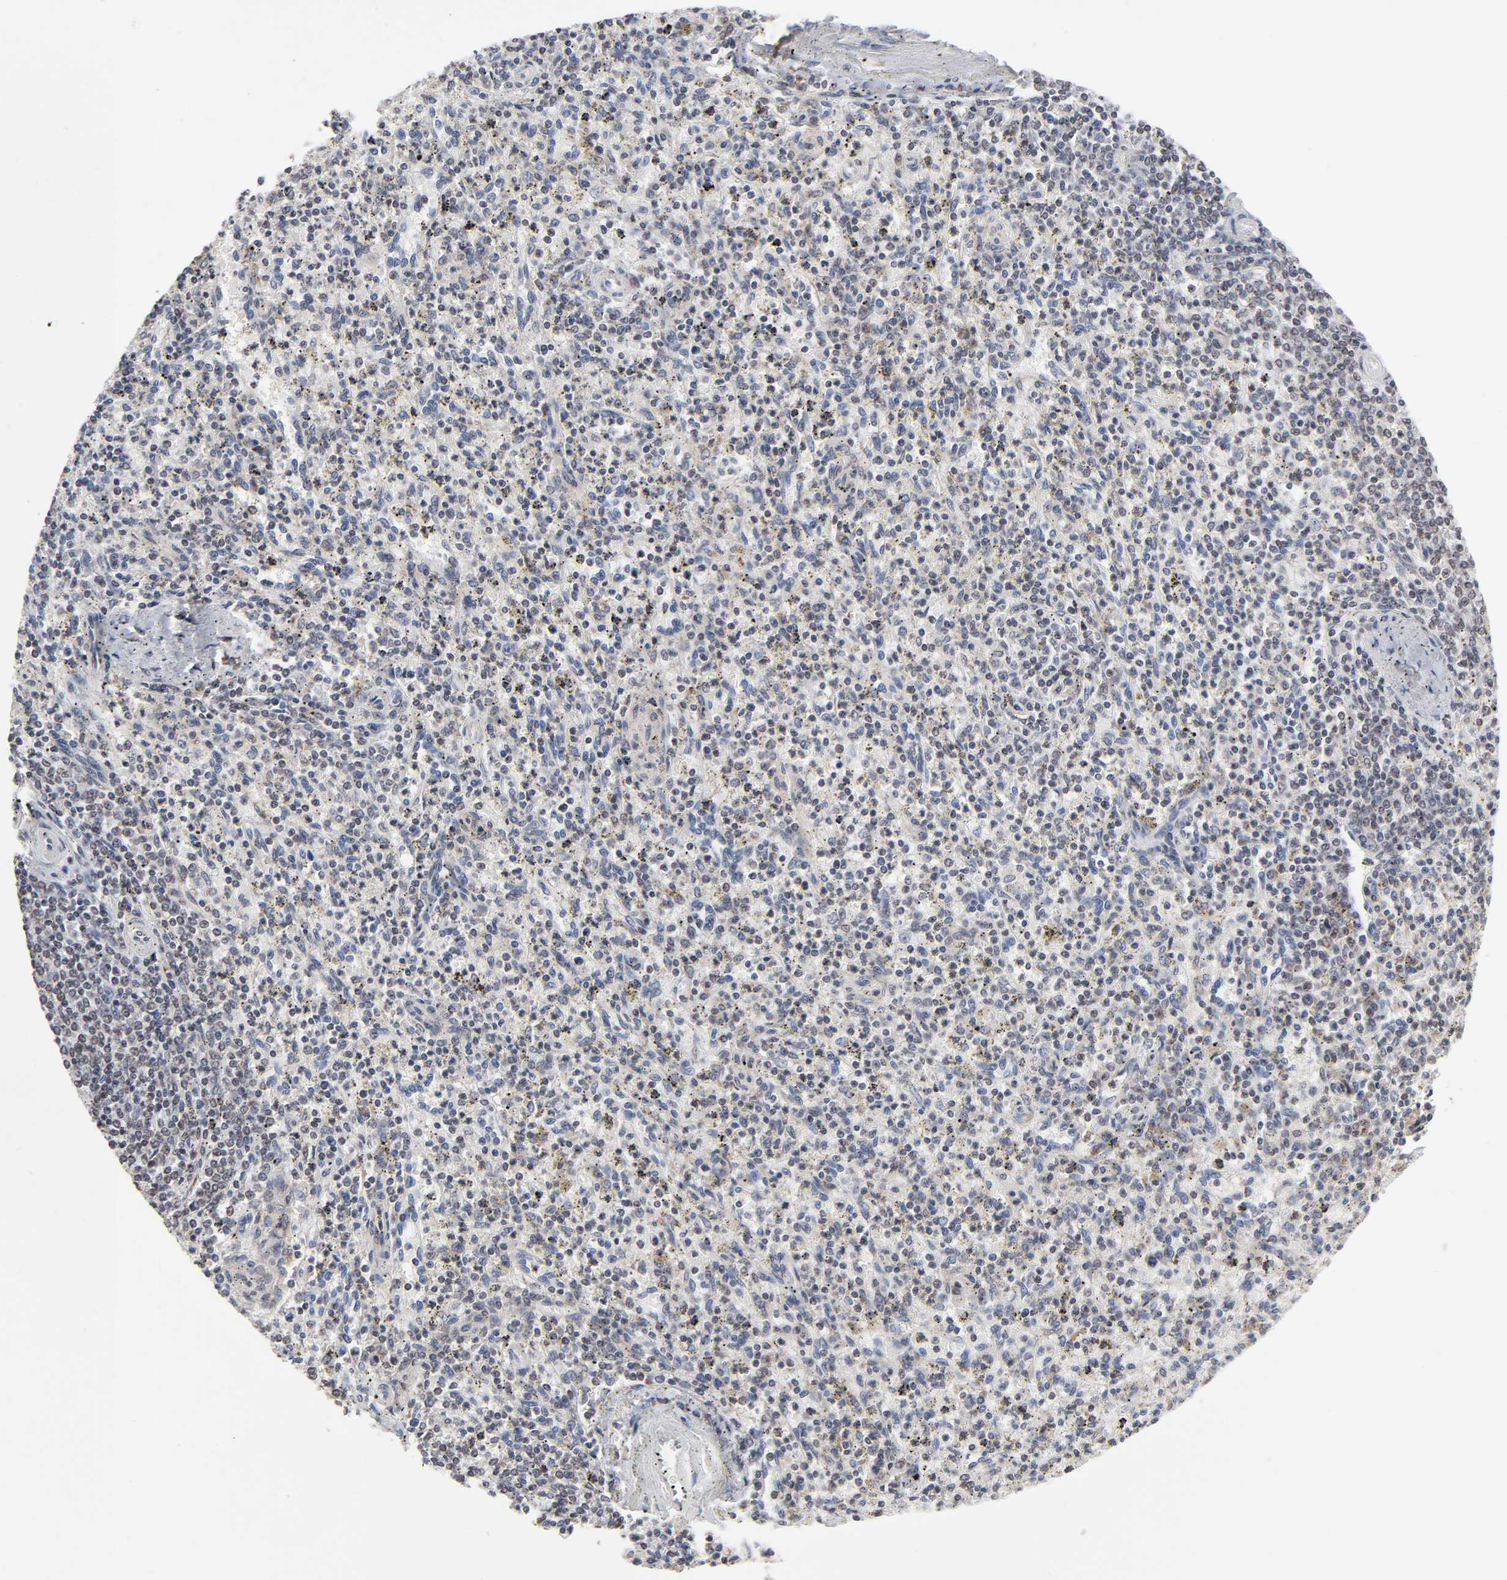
{"staining": {"intensity": "moderate", "quantity": "<25%", "location": "cytoplasmic/membranous"}, "tissue": "spleen", "cell_type": "Cells in red pulp", "image_type": "normal", "snomed": [{"axis": "morphology", "description": "Normal tissue, NOS"}, {"axis": "topography", "description": "Spleen"}], "caption": "Unremarkable spleen was stained to show a protein in brown. There is low levels of moderate cytoplasmic/membranous staining in about <25% of cells in red pulp. (IHC, brightfield microscopy, high magnification).", "gene": "AUH", "patient": {"sex": "male", "age": 72}}